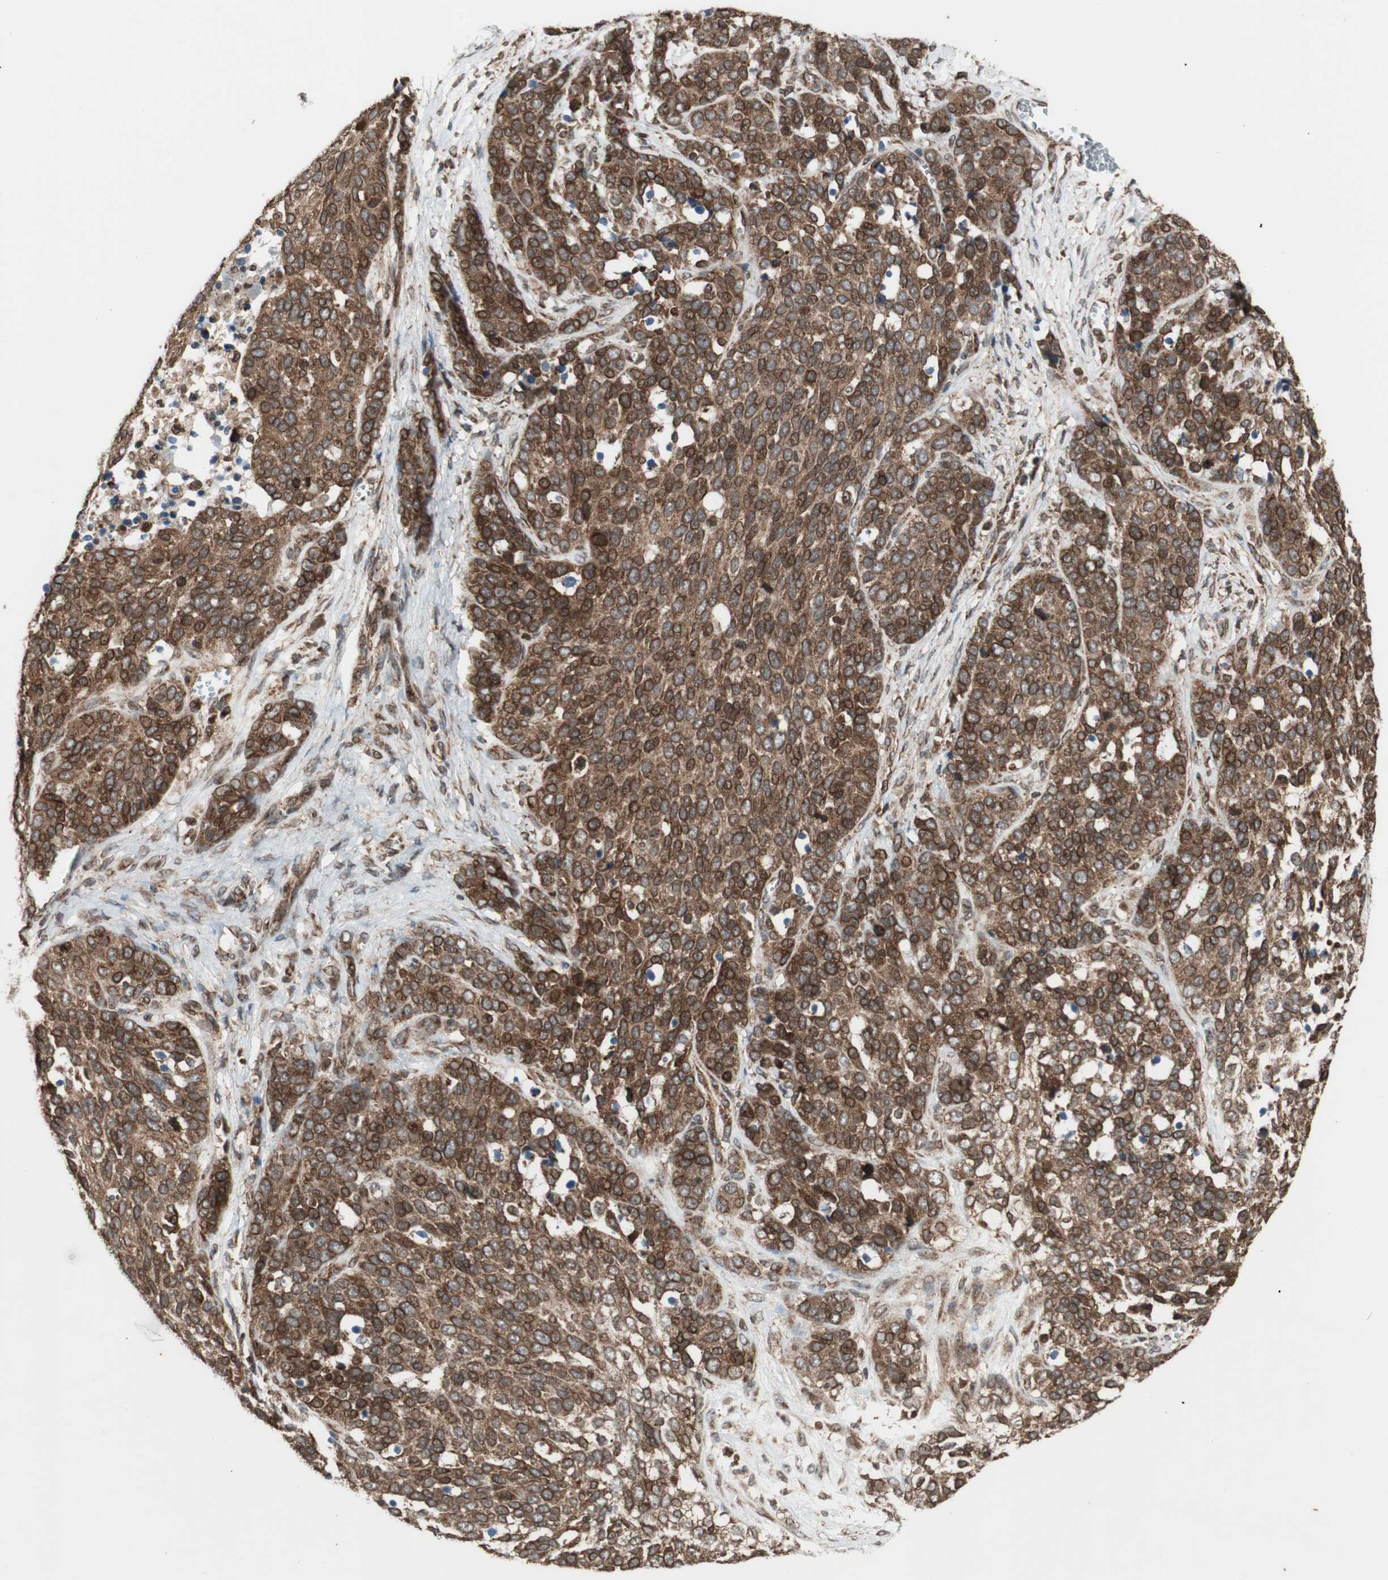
{"staining": {"intensity": "strong", "quantity": ">75%", "location": "cytoplasmic/membranous,nuclear"}, "tissue": "ovarian cancer", "cell_type": "Tumor cells", "image_type": "cancer", "snomed": [{"axis": "morphology", "description": "Cystadenocarcinoma, serous, NOS"}, {"axis": "topography", "description": "Ovary"}], "caption": "The photomicrograph demonstrates a brown stain indicating the presence of a protein in the cytoplasmic/membranous and nuclear of tumor cells in ovarian serous cystadenocarcinoma. The staining was performed using DAB (3,3'-diaminobenzidine) to visualize the protein expression in brown, while the nuclei were stained in blue with hematoxylin (Magnification: 20x).", "gene": "NUP62", "patient": {"sex": "female", "age": 44}}